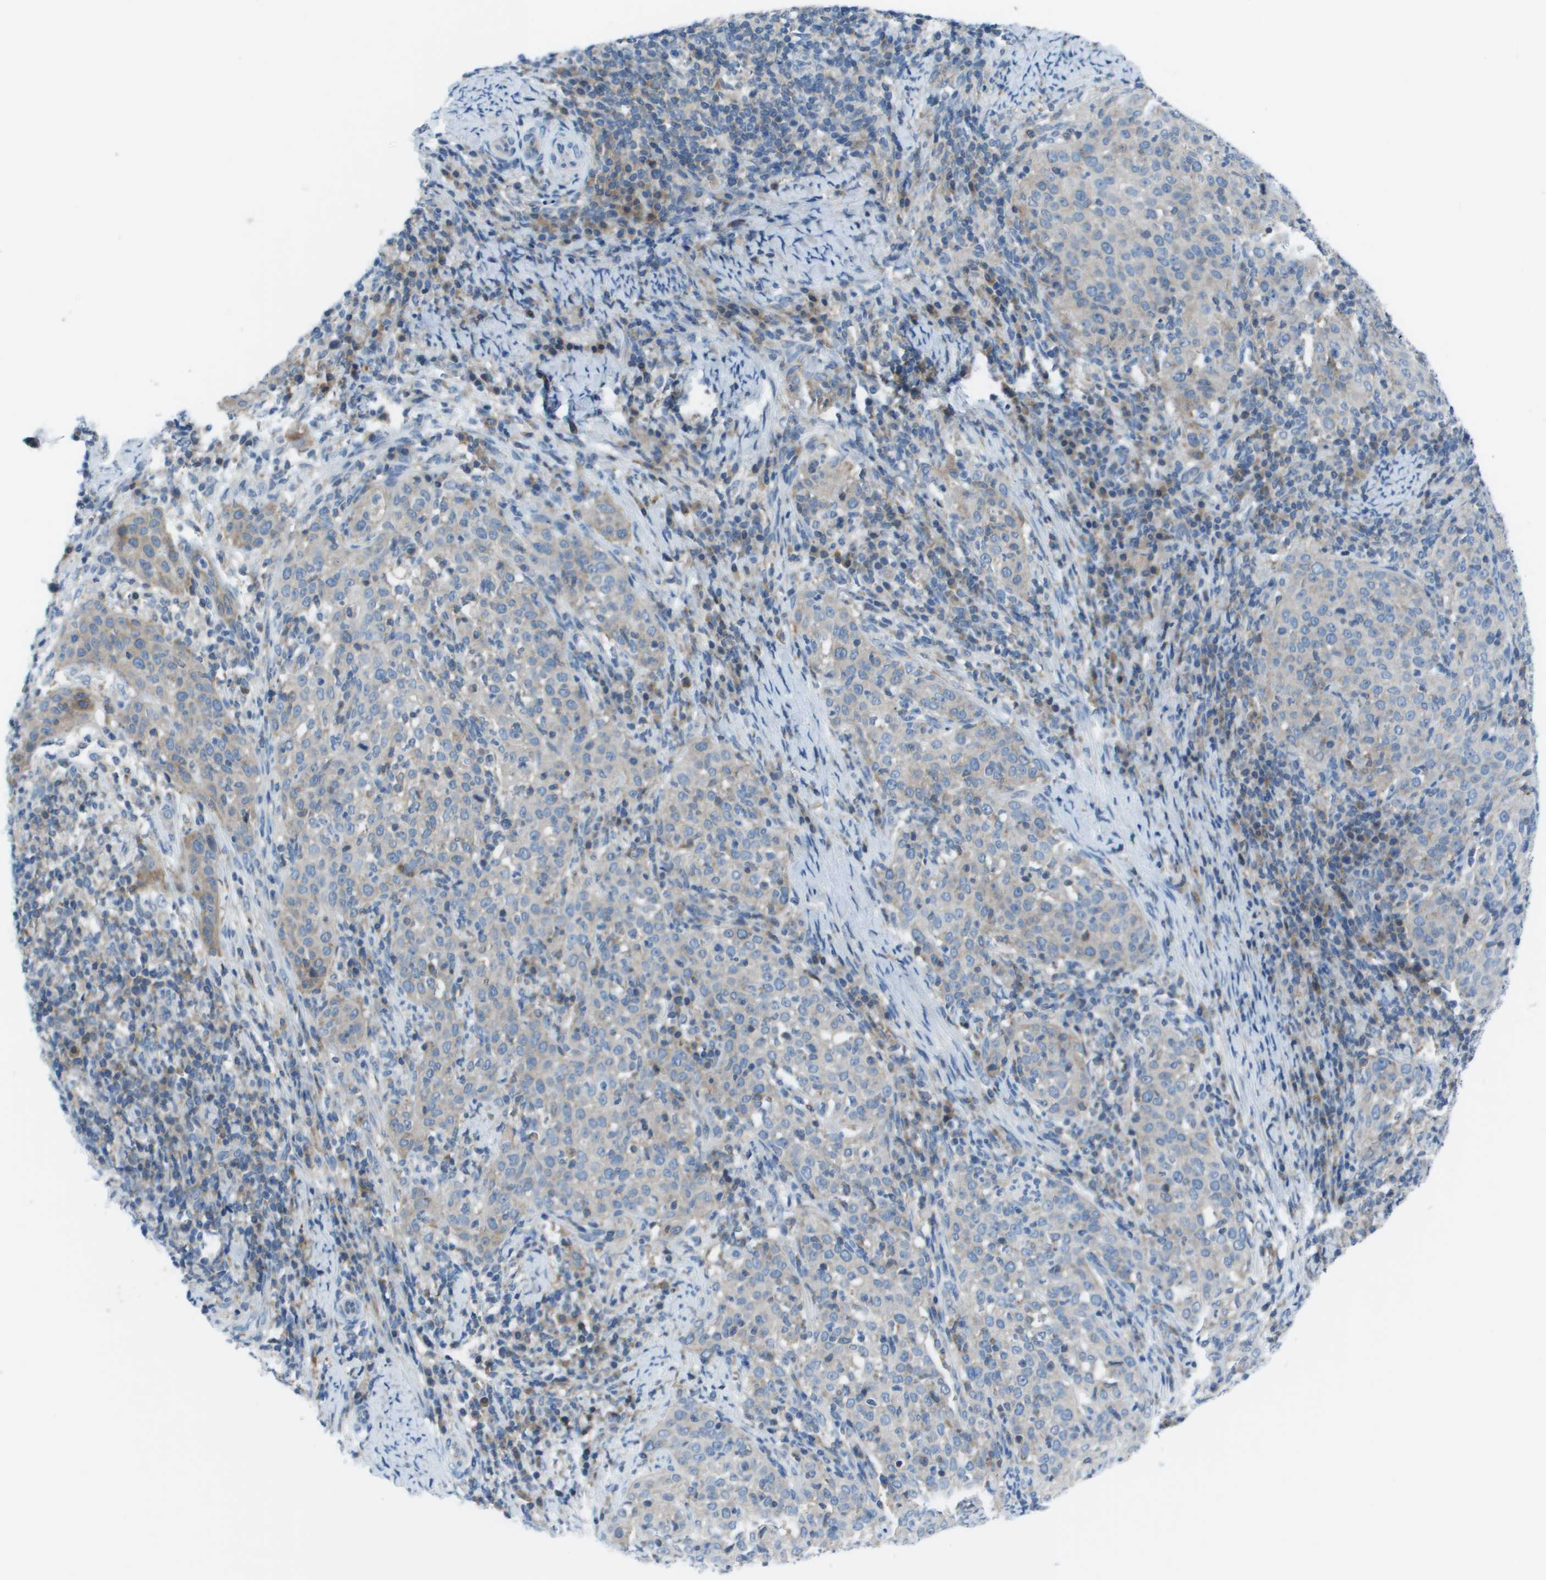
{"staining": {"intensity": "weak", "quantity": "<25%", "location": "cytoplasmic/membranous"}, "tissue": "cervical cancer", "cell_type": "Tumor cells", "image_type": "cancer", "snomed": [{"axis": "morphology", "description": "Squamous cell carcinoma, NOS"}, {"axis": "topography", "description": "Cervix"}], "caption": "Tumor cells show no significant protein positivity in cervical cancer (squamous cell carcinoma).", "gene": "STIP1", "patient": {"sex": "female", "age": 51}}